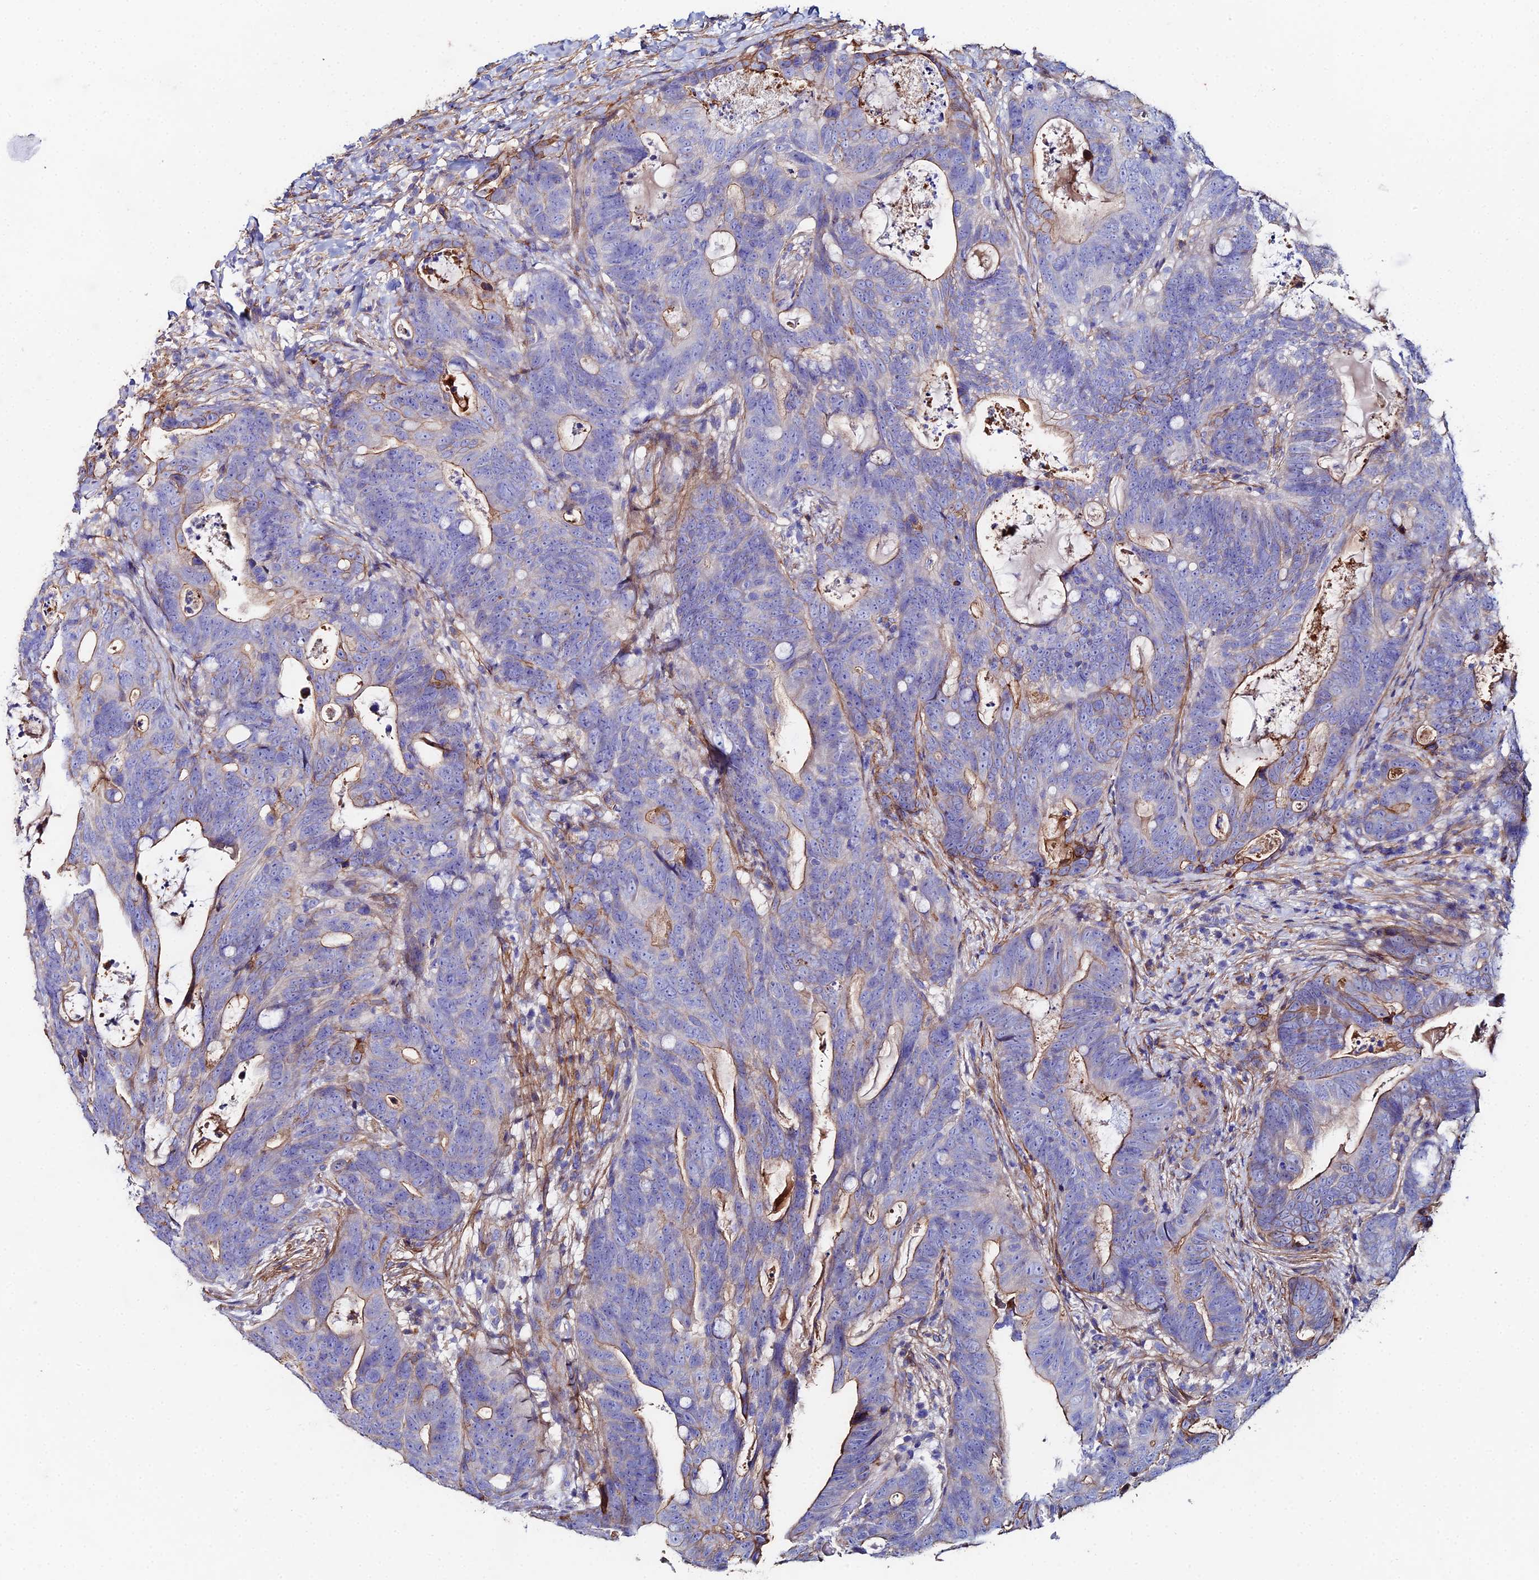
{"staining": {"intensity": "moderate", "quantity": "<25%", "location": "cytoplasmic/membranous"}, "tissue": "colorectal cancer", "cell_type": "Tumor cells", "image_type": "cancer", "snomed": [{"axis": "morphology", "description": "Adenocarcinoma, NOS"}, {"axis": "topography", "description": "Colon"}], "caption": "IHC micrograph of adenocarcinoma (colorectal) stained for a protein (brown), which exhibits low levels of moderate cytoplasmic/membranous expression in about <25% of tumor cells.", "gene": "C6", "patient": {"sex": "female", "age": 82}}